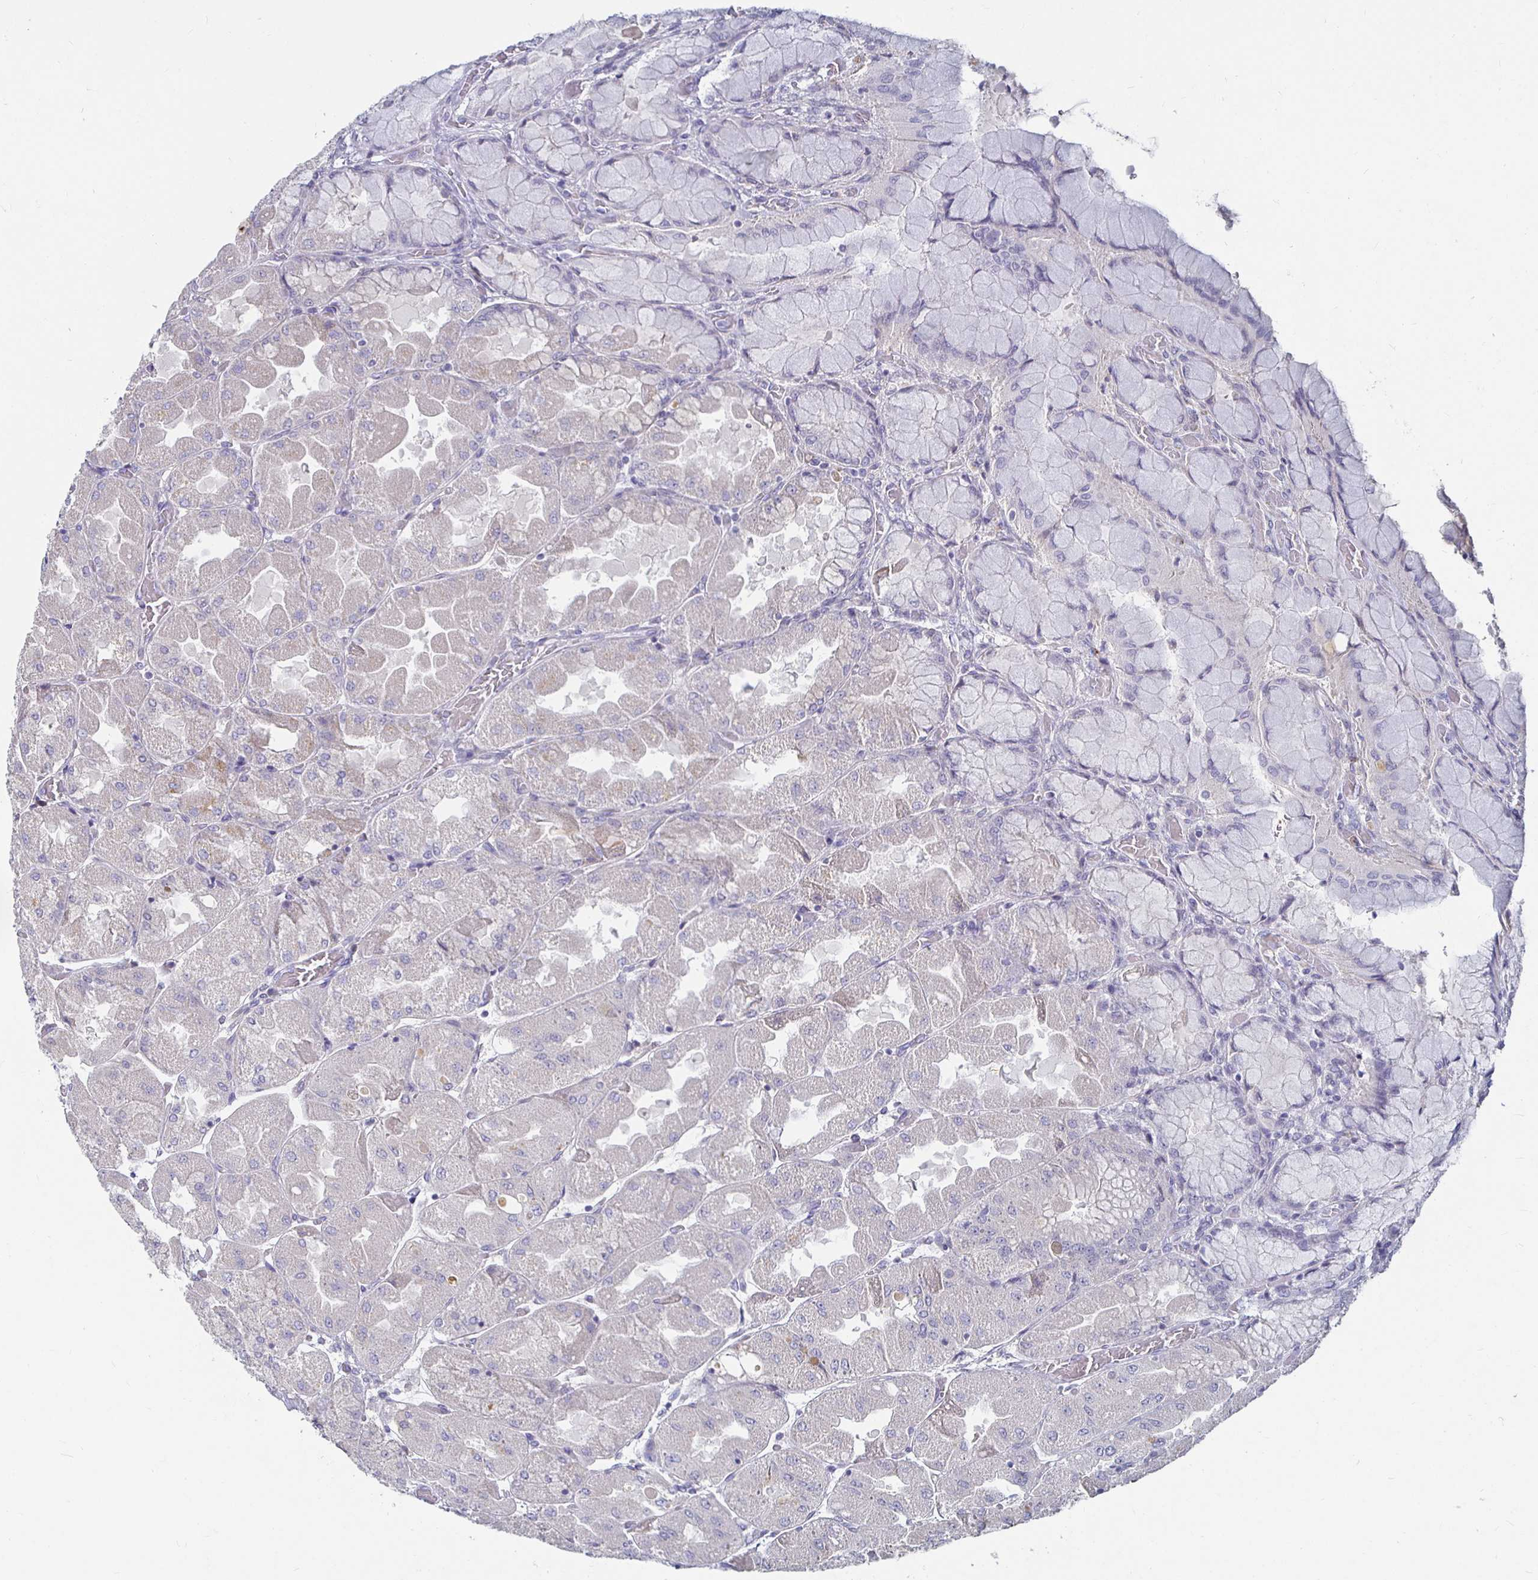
{"staining": {"intensity": "negative", "quantity": "none", "location": "none"}, "tissue": "stomach", "cell_type": "Glandular cells", "image_type": "normal", "snomed": [{"axis": "morphology", "description": "Normal tissue, NOS"}, {"axis": "topography", "description": "Stomach"}], "caption": "This is a histopathology image of immunohistochemistry (IHC) staining of unremarkable stomach, which shows no expression in glandular cells. (DAB (3,3'-diaminobenzidine) IHC visualized using brightfield microscopy, high magnification).", "gene": "RNF144B", "patient": {"sex": "female", "age": 61}}